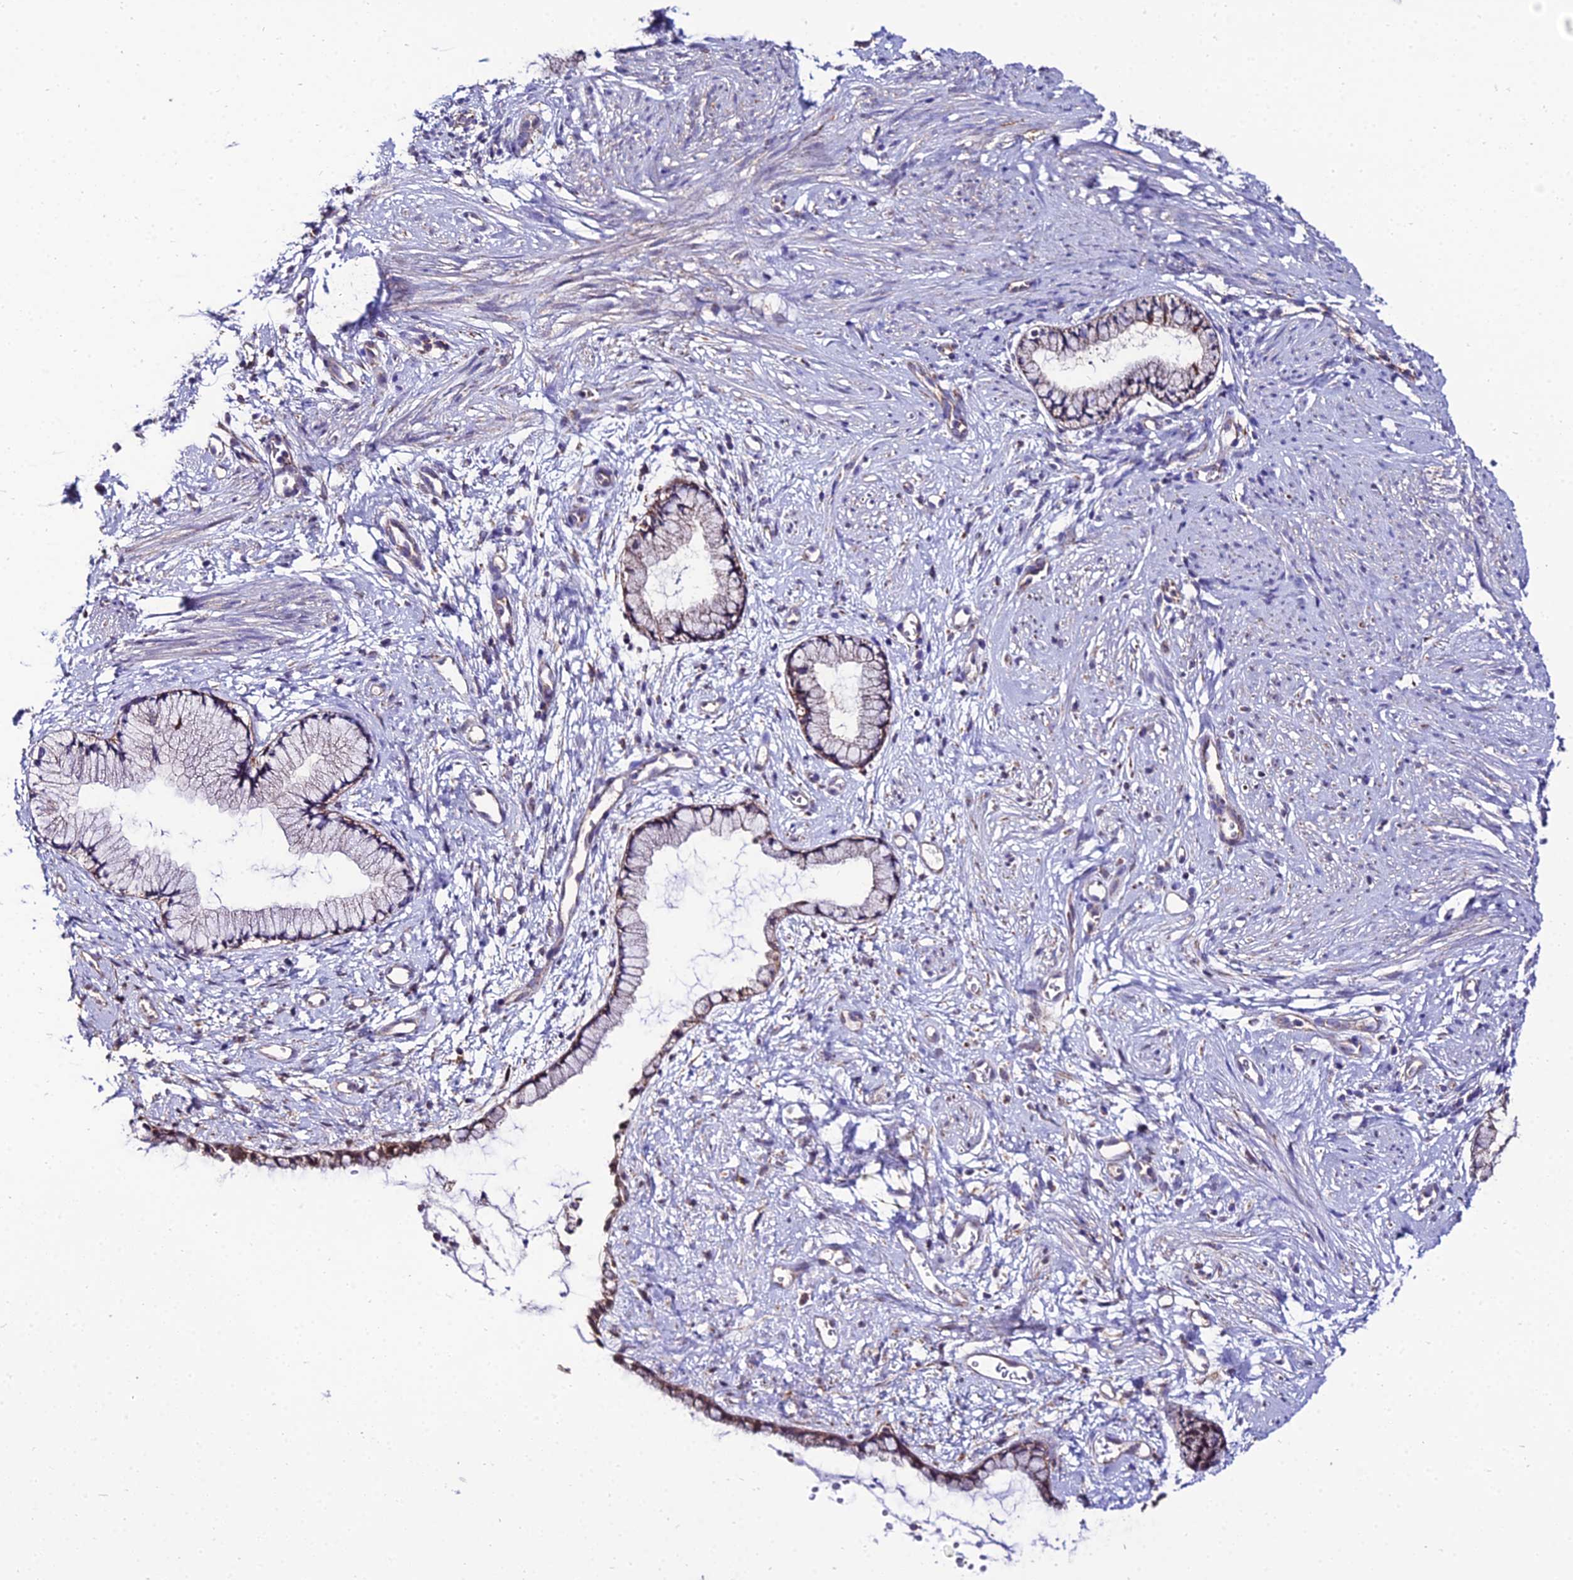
{"staining": {"intensity": "moderate", "quantity": "25%-75%", "location": "cytoplasmic/membranous"}, "tissue": "cervix", "cell_type": "Glandular cells", "image_type": "normal", "snomed": [{"axis": "morphology", "description": "Normal tissue, NOS"}, {"axis": "topography", "description": "Cervix"}], "caption": "Immunohistochemistry of unremarkable cervix shows medium levels of moderate cytoplasmic/membranous positivity in about 25%-75% of glandular cells.", "gene": "PSMD2", "patient": {"sex": "female", "age": 57}}